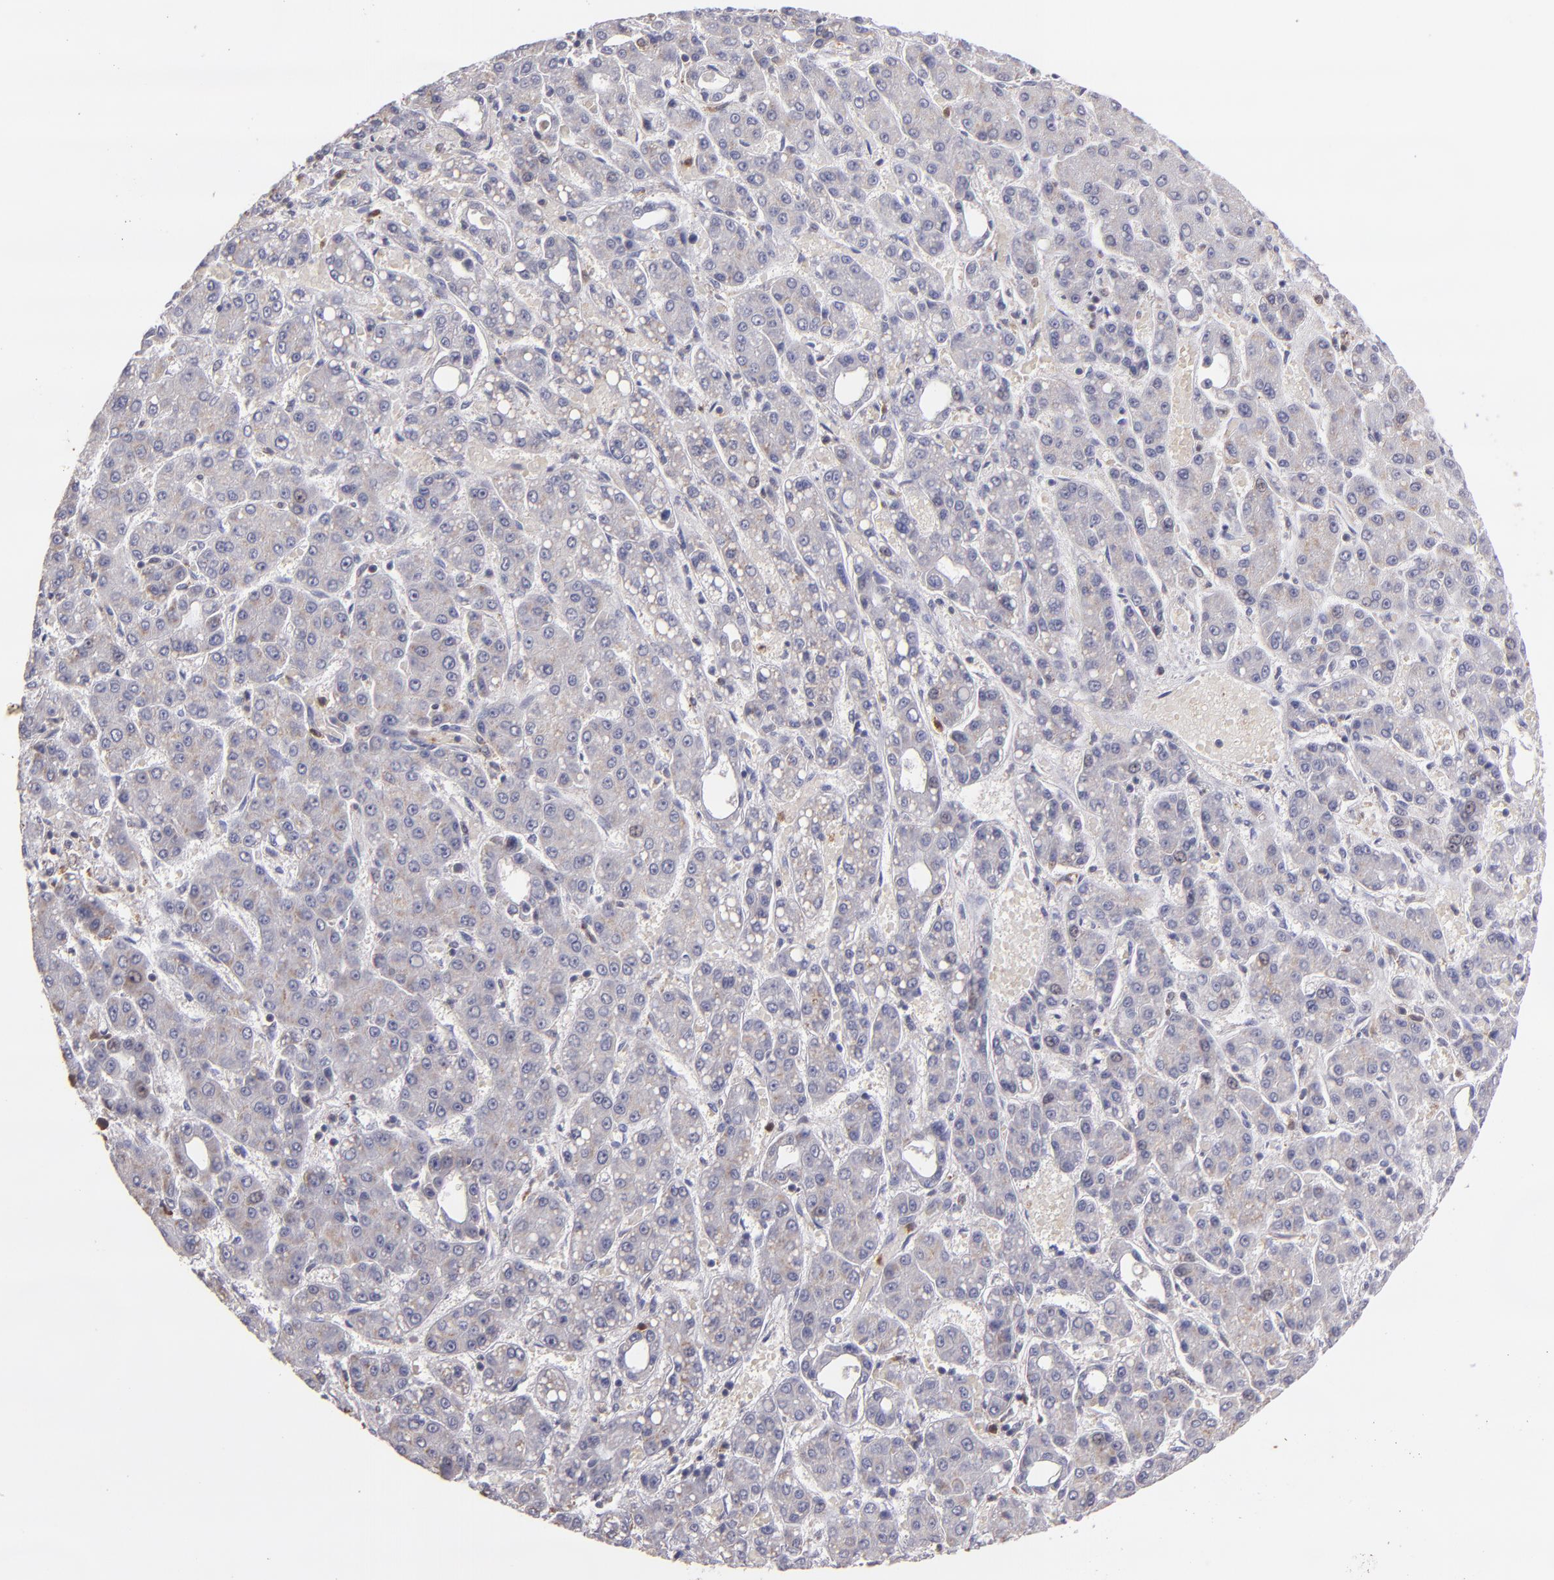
{"staining": {"intensity": "negative", "quantity": "none", "location": "none"}, "tissue": "liver cancer", "cell_type": "Tumor cells", "image_type": "cancer", "snomed": [{"axis": "morphology", "description": "Carcinoma, Hepatocellular, NOS"}, {"axis": "topography", "description": "Liver"}], "caption": "The micrograph displays no staining of tumor cells in liver cancer.", "gene": "PRKCD", "patient": {"sex": "male", "age": 69}}